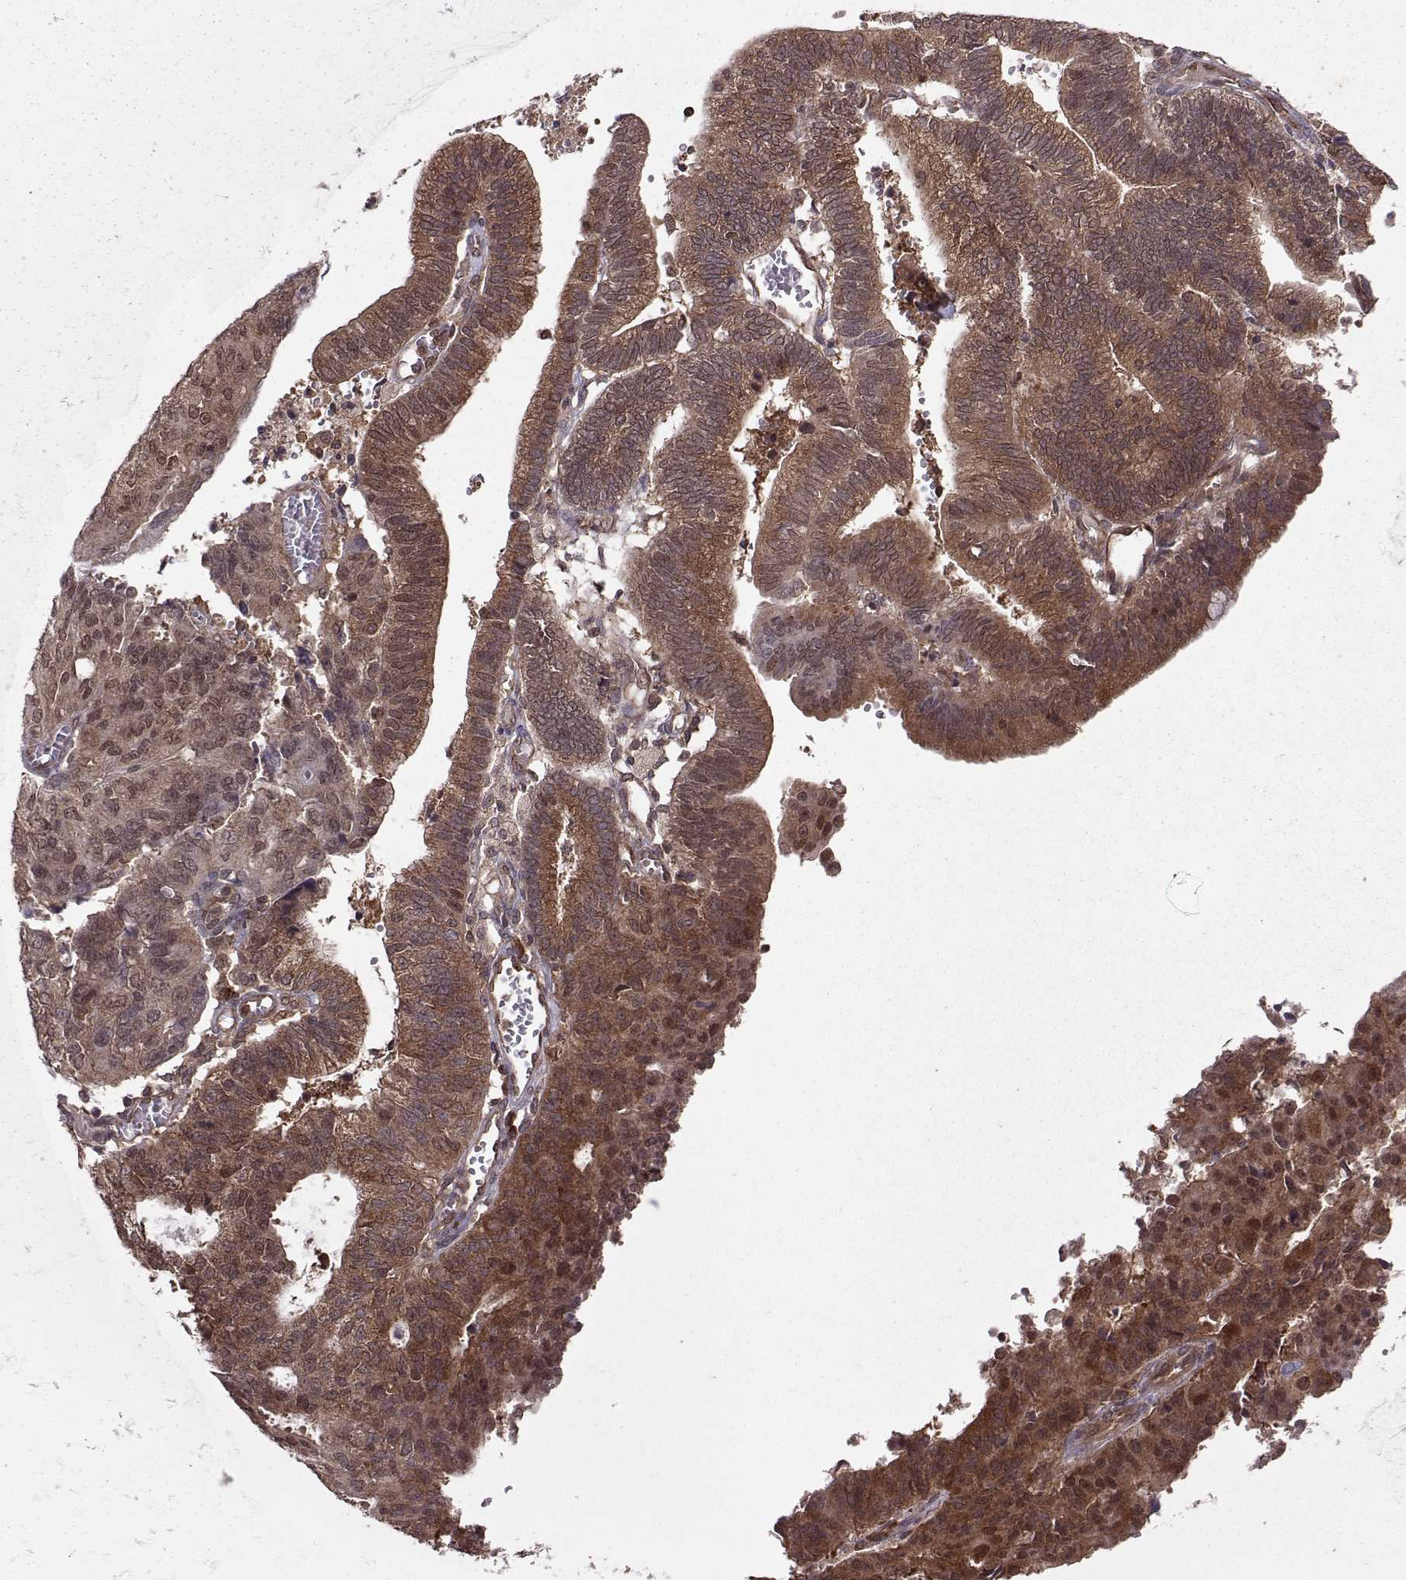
{"staining": {"intensity": "strong", "quantity": "25%-75%", "location": "cytoplasmic/membranous"}, "tissue": "endometrial cancer", "cell_type": "Tumor cells", "image_type": "cancer", "snomed": [{"axis": "morphology", "description": "Adenocarcinoma, NOS"}, {"axis": "topography", "description": "Endometrium"}], "caption": "A high-resolution image shows immunohistochemistry staining of endometrial cancer (adenocarcinoma), which shows strong cytoplasmic/membranous positivity in approximately 25%-75% of tumor cells.", "gene": "PPP2R2A", "patient": {"sex": "female", "age": 82}}